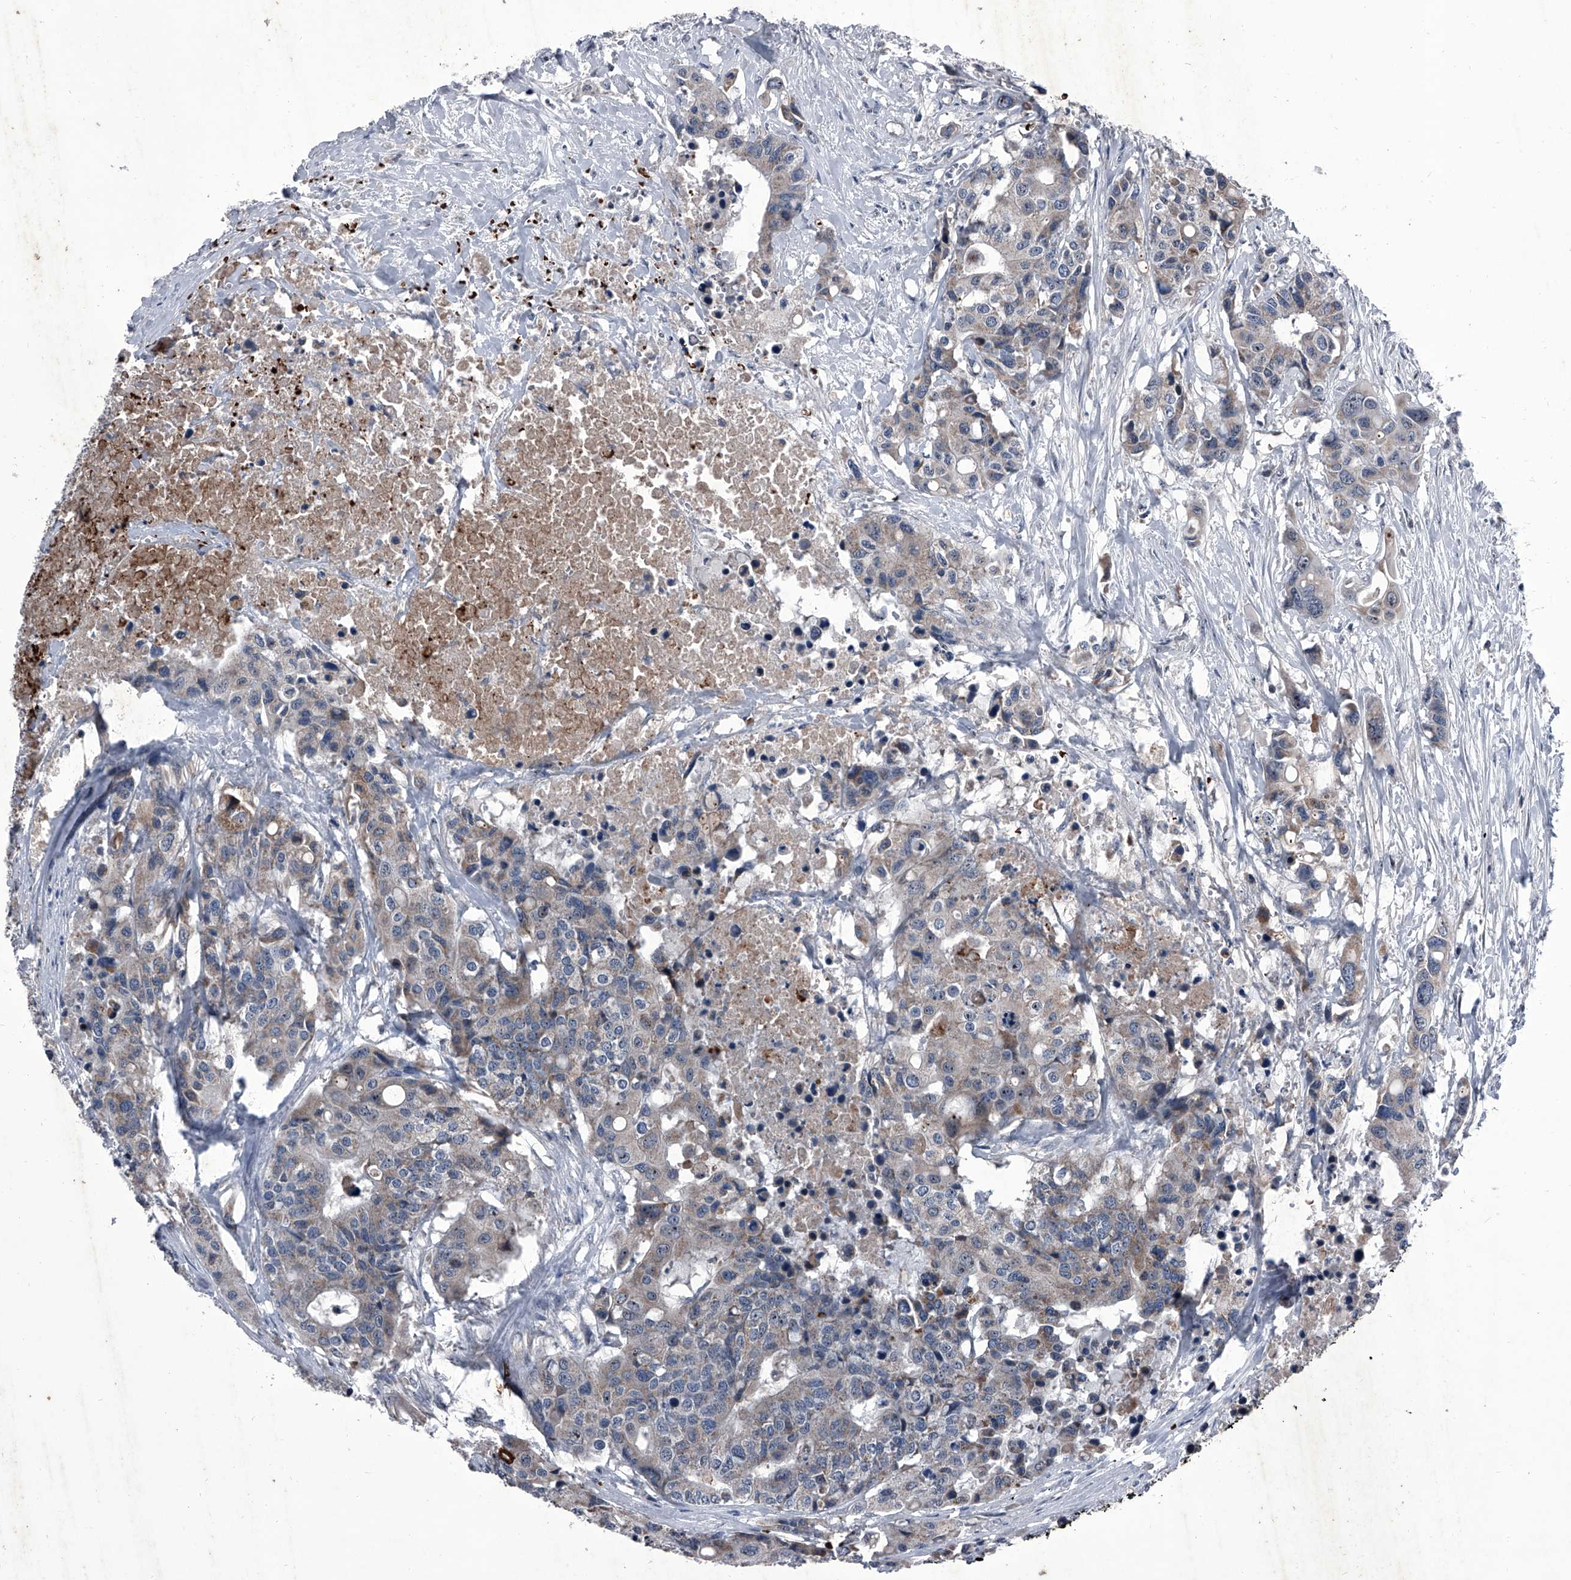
{"staining": {"intensity": "weak", "quantity": "<25%", "location": "cytoplasmic/membranous"}, "tissue": "colorectal cancer", "cell_type": "Tumor cells", "image_type": "cancer", "snomed": [{"axis": "morphology", "description": "Adenocarcinoma, NOS"}, {"axis": "topography", "description": "Colon"}], "caption": "High magnification brightfield microscopy of colorectal cancer (adenocarcinoma) stained with DAB (brown) and counterstained with hematoxylin (blue): tumor cells show no significant positivity.", "gene": "CEP85L", "patient": {"sex": "male", "age": 77}}